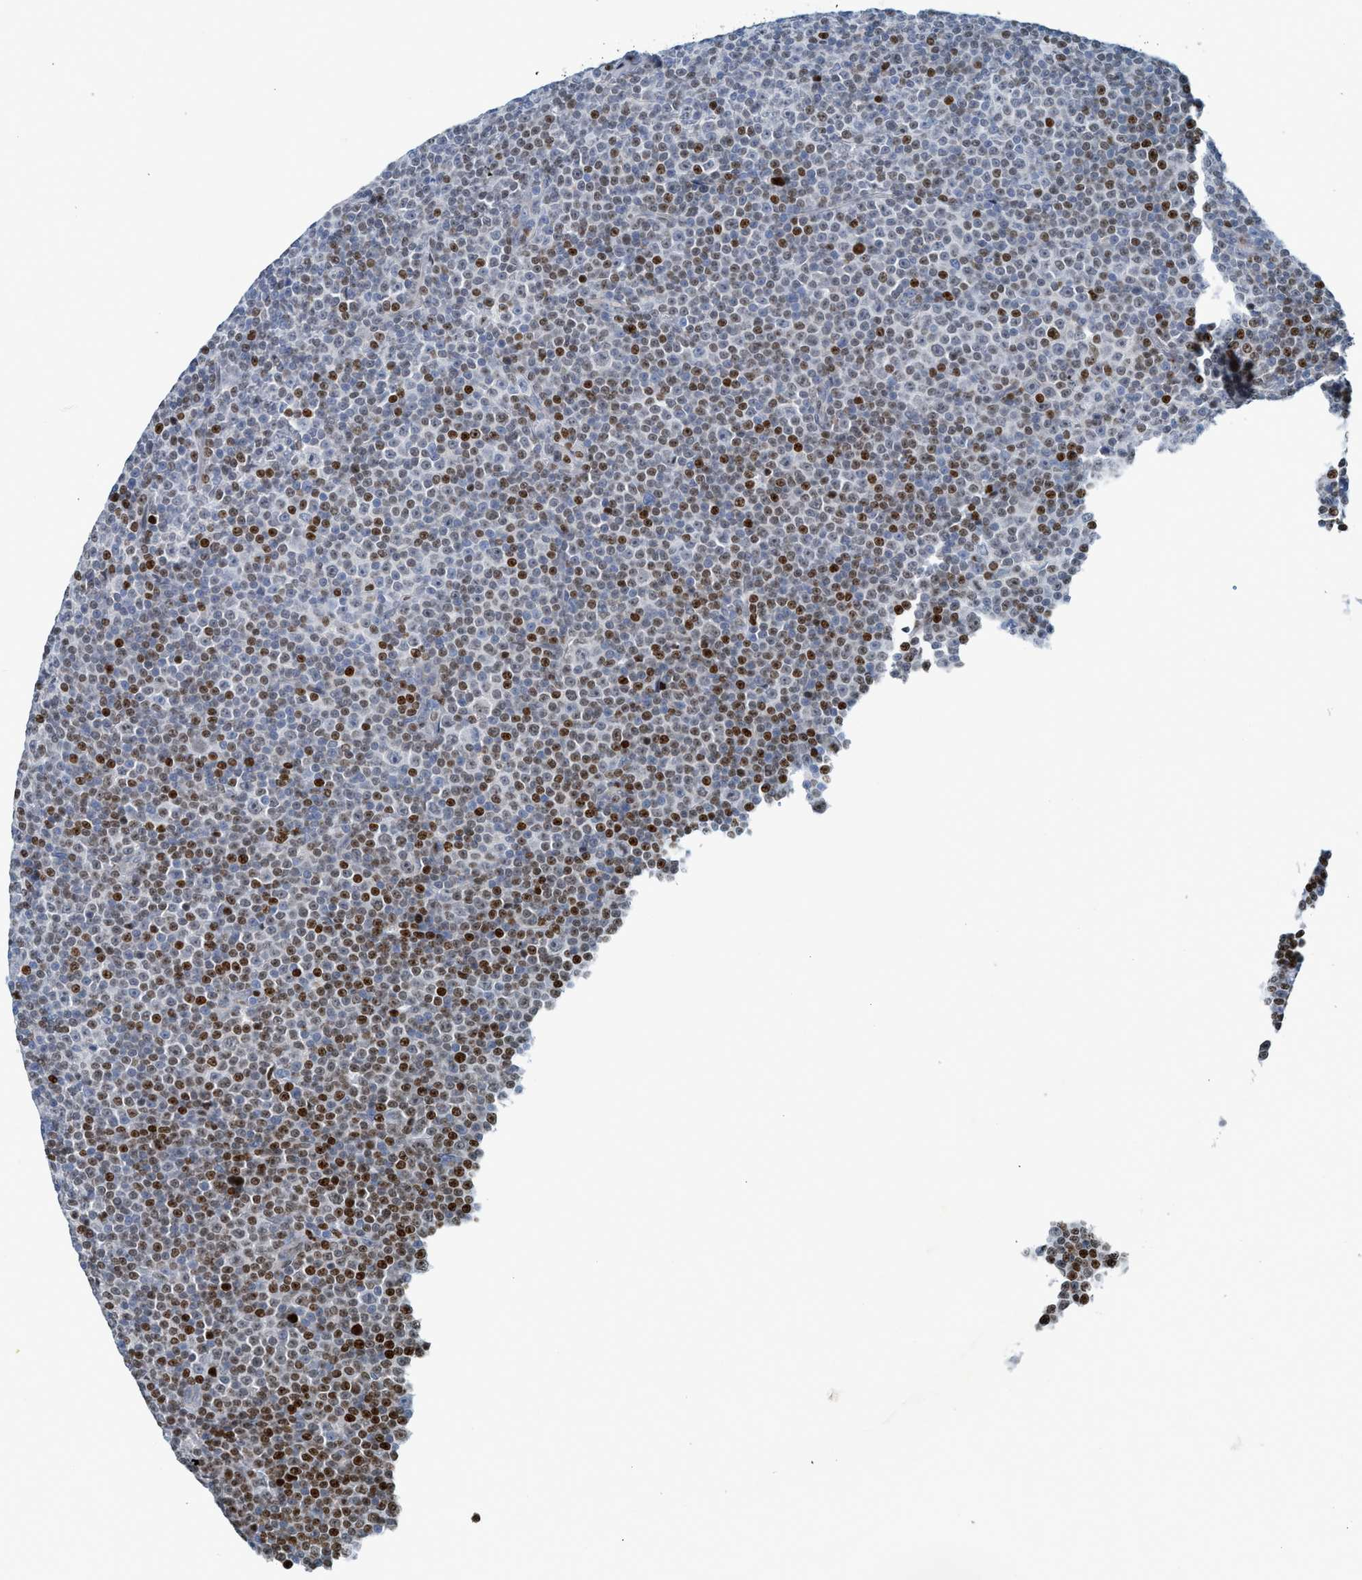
{"staining": {"intensity": "strong", "quantity": "25%-75%", "location": "nuclear"}, "tissue": "lymphoma", "cell_type": "Tumor cells", "image_type": "cancer", "snomed": [{"axis": "morphology", "description": "Malignant lymphoma, non-Hodgkin's type, Low grade"}, {"axis": "topography", "description": "Lymph node"}], "caption": "IHC photomicrograph of human malignant lymphoma, non-Hodgkin's type (low-grade) stained for a protein (brown), which exhibits high levels of strong nuclear positivity in about 25%-75% of tumor cells.", "gene": "SH3D19", "patient": {"sex": "female", "age": 67}}